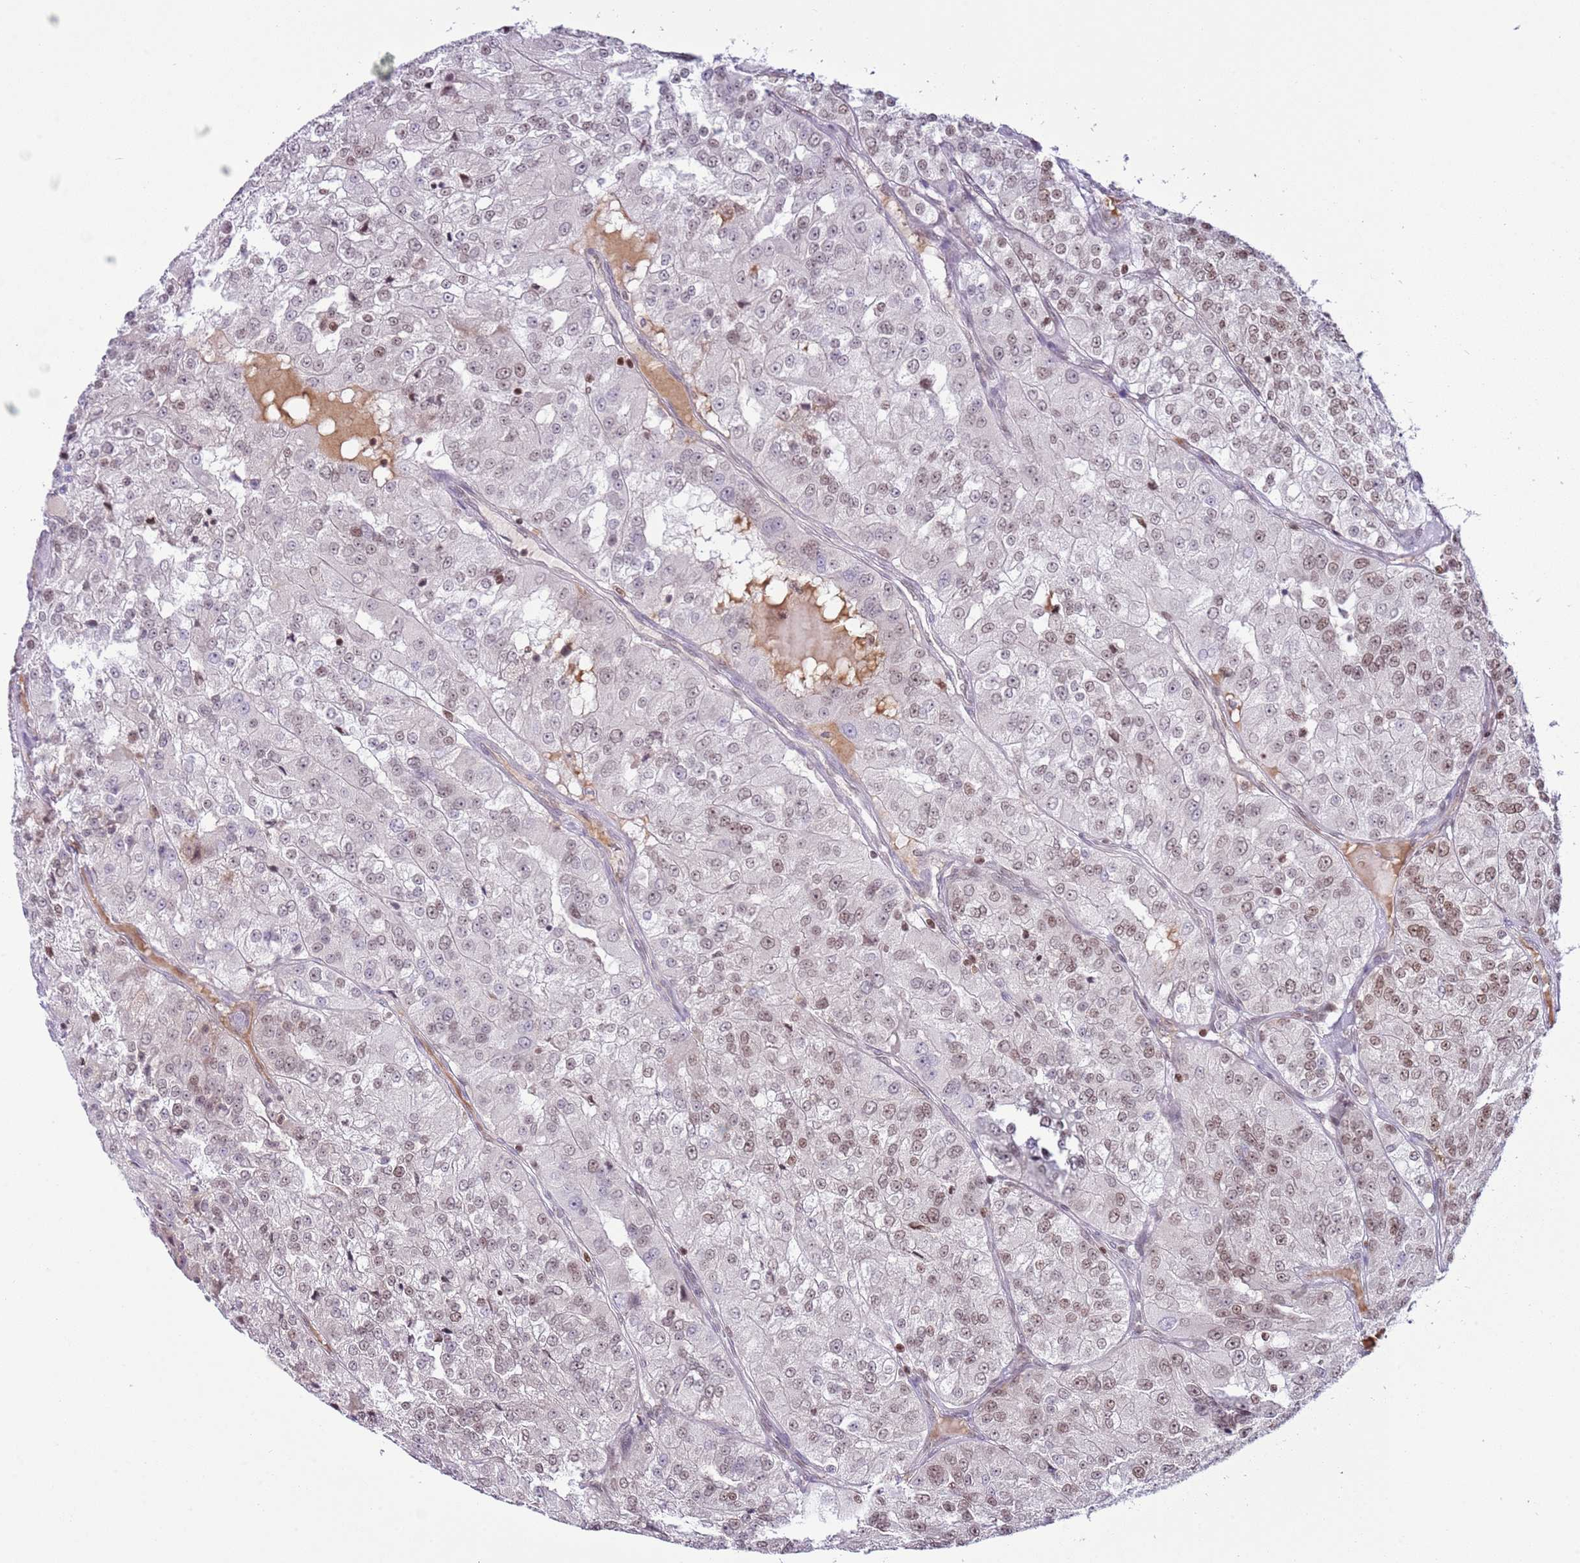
{"staining": {"intensity": "weak", "quantity": "25%-75%", "location": "nuclear"}, "tissue": "renal cancer", "cell_type": "Tumor cells", "image_type": "cancer", "snomed": [{"axis": "morphology", "description": "Adenocarcinoma, NOS"}, {"axis": "topography", "description": "Kidney"}], "caption": "Protein expression analysis of human renal cancer (adenocarcinoma) reveals weak nuclear staining in approximately 25%-75% of tumor cells.", "gene": "SELENOH", "patient": {"sex": "female", "age": 63}}